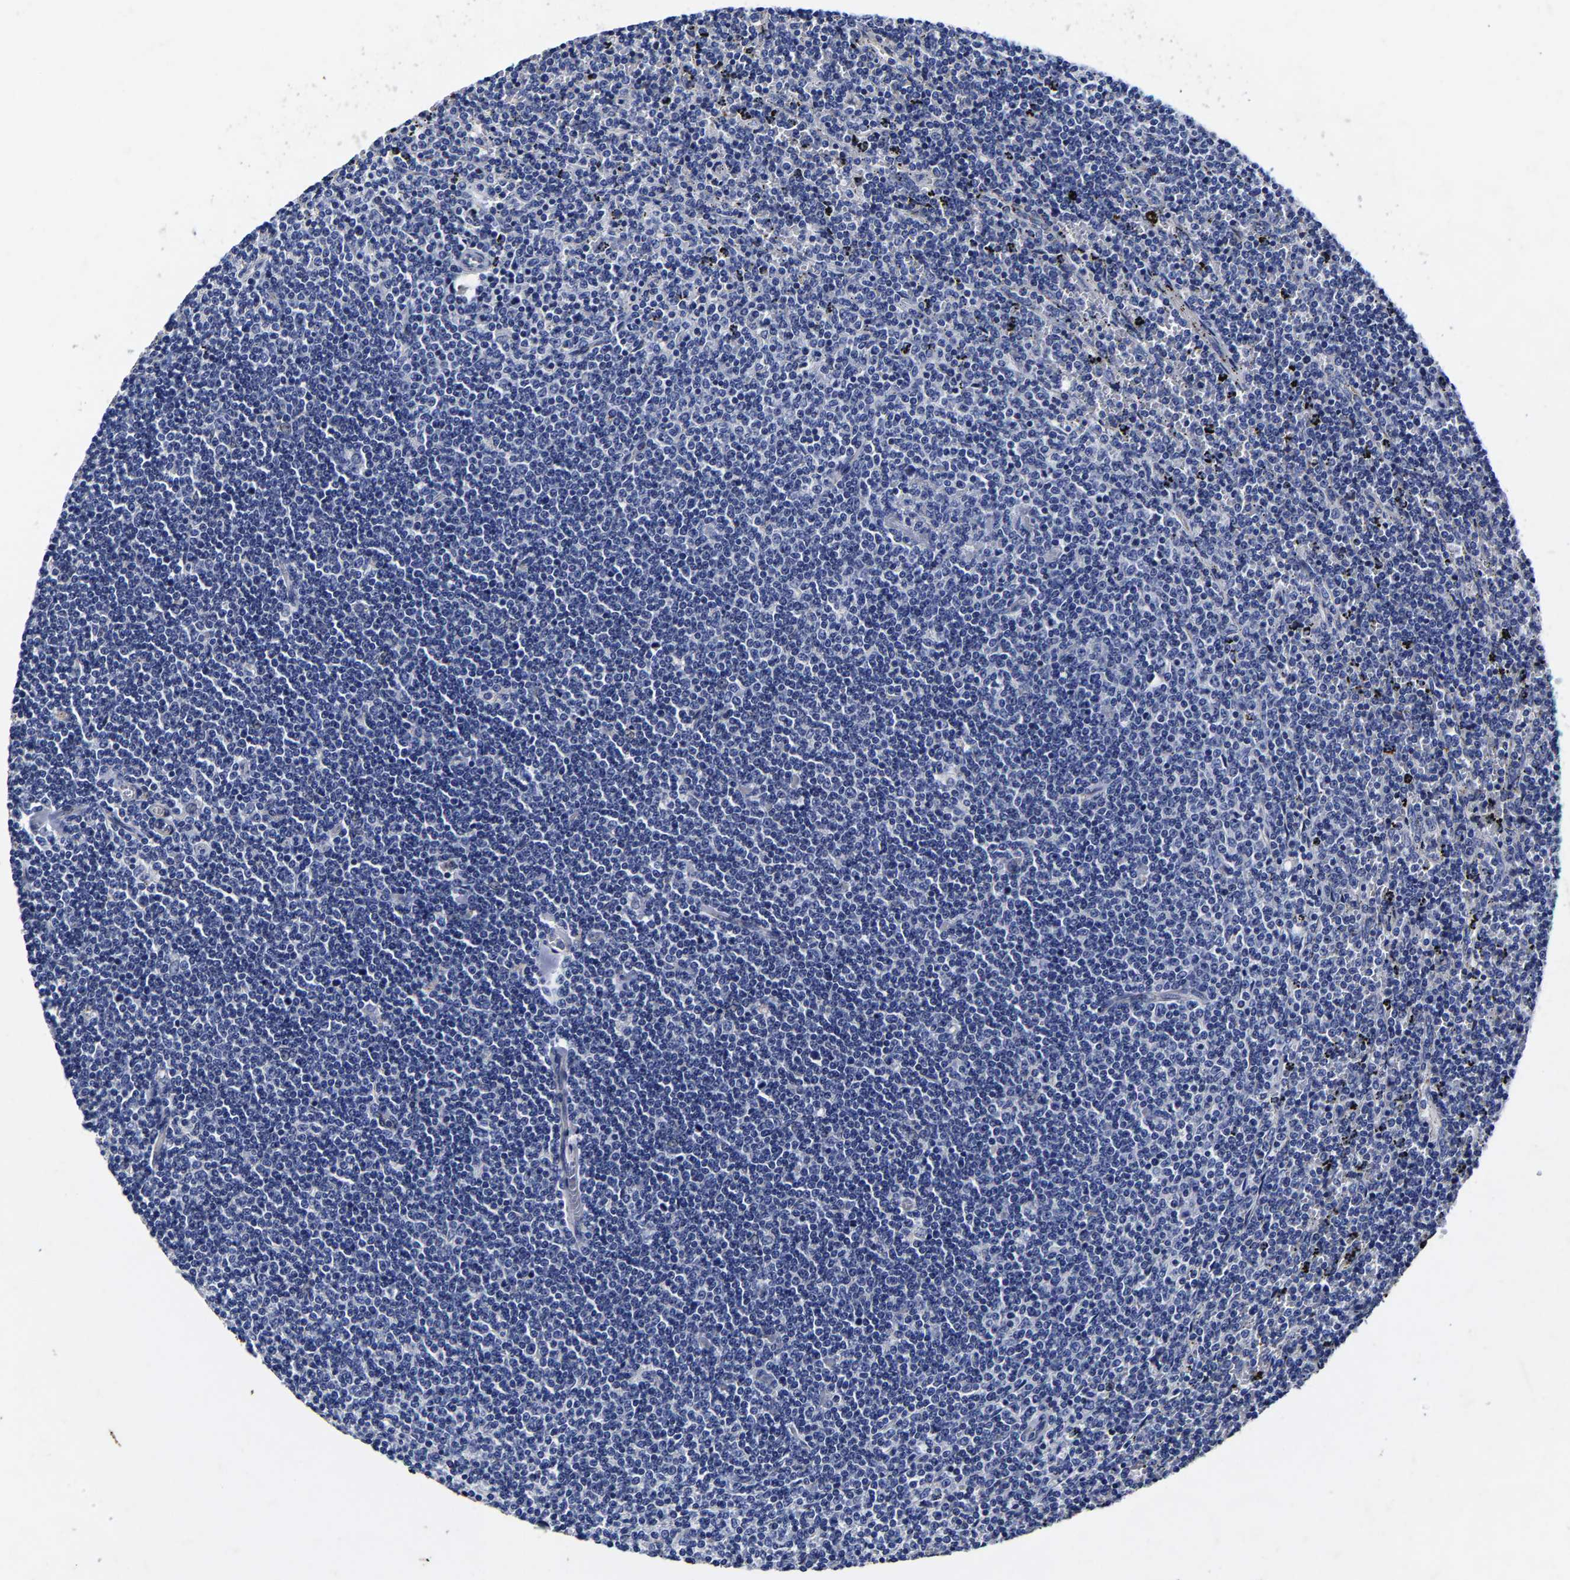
{"staining": {"intensity": "negative", "quantity": "none", "location": "none"}, "tissue": "lymphoma", "cell_type": "Tumor cells", "image_type": "cancer", "snomed": [{"axis": "morphology", "description": "Malignant lymphoma, non-Hodgkin's type, Low grade"}, {"axis": "topography", "description": "Spleen"}], "caption": "Tumor cells show no significant protein expression in malignant lymphoma, non-Hodgkin's type (low-grade).", "gene": "AASS", "patient": {"sex": "female", "age": 50}}